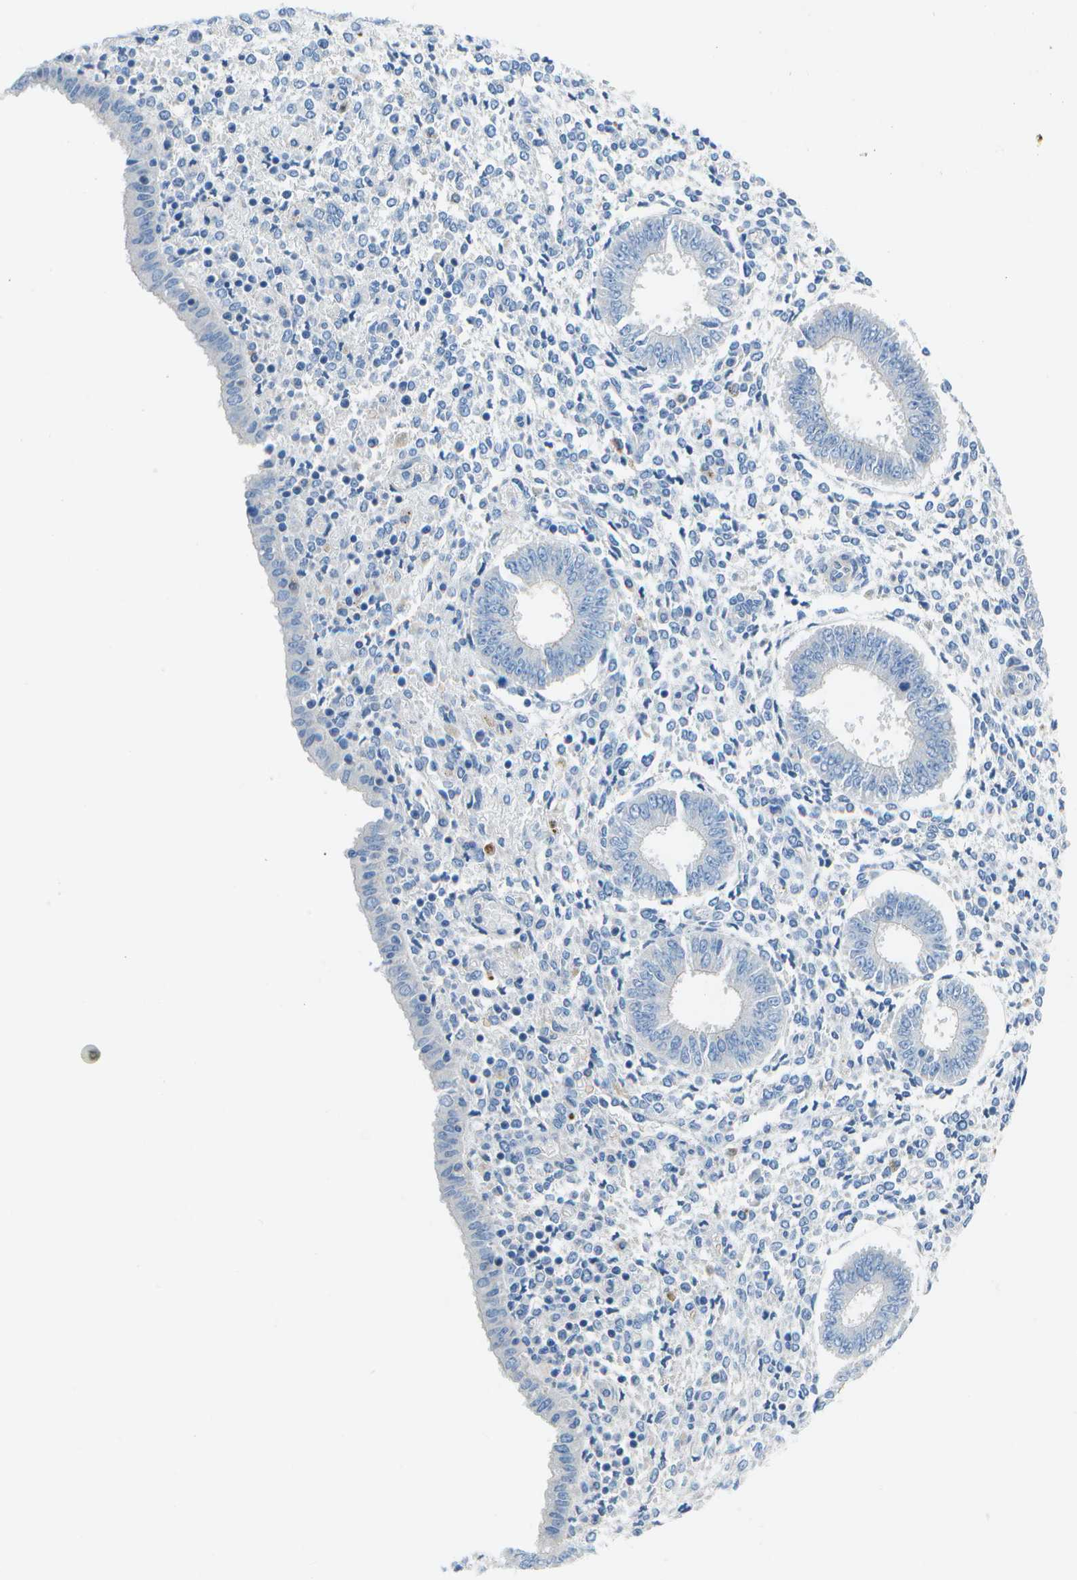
{"staining": {"intensity": "negative", "quantity": "none", "location": "none"}, "tissue": "endometrium", "cell_type": "Cells in endometrial stroma", "image_type": "normal", "snomed": [{"axis": "morphology", "description": "Normal tissue, NOS"}, {"axis": "topography", "description": "Endometrium"}], "caption": "Human endometrium stained for a protein using IHC exhibits no positivity in cells in endometrial stroma.", "gene": "DCT", "patient": {"sex": "female", "age": 35}}